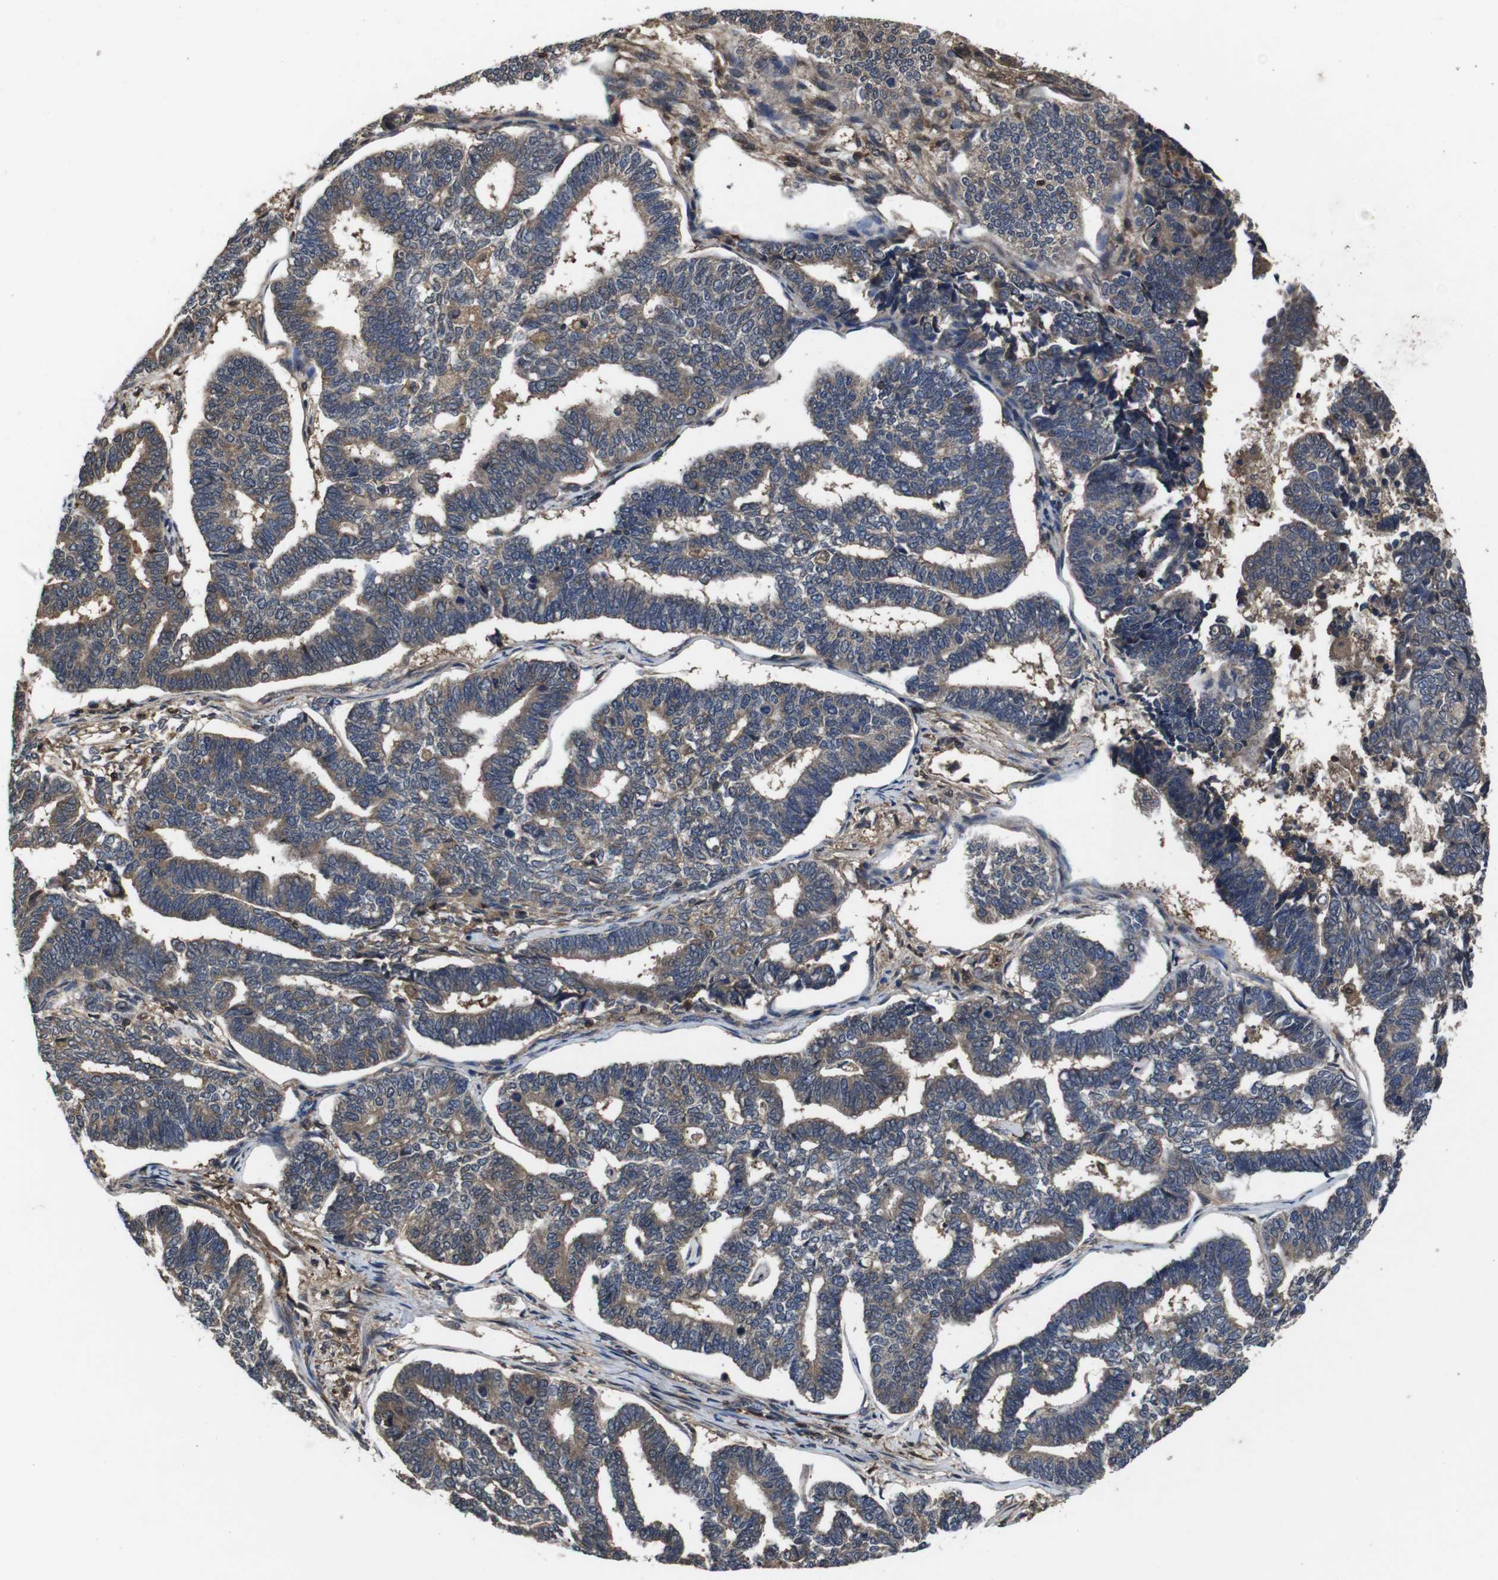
{"staining": {"intensity": "weak", "quantity": ">75%", "location": "cytoplasmic/membranous"}, "tissue": "endometrial cancer", "cell_type": "Tumor cells", "image_type": "cancer", "snomed": [{"axis": "morphology", "description": "Adenocarcinoma, NOS"}, {"axis": "topography", "description": "Endometrium"}], "caption": "Endometrial cancer tissue demonstrates weak cytoplasmic/membranous staining in about >75% of tumor cells, visualized by immunohistochemistry. (IHC, brightfield microscopy, high magnification).", "gene": "CXCL11", "patient": {"sex": "female", "age": 70}}